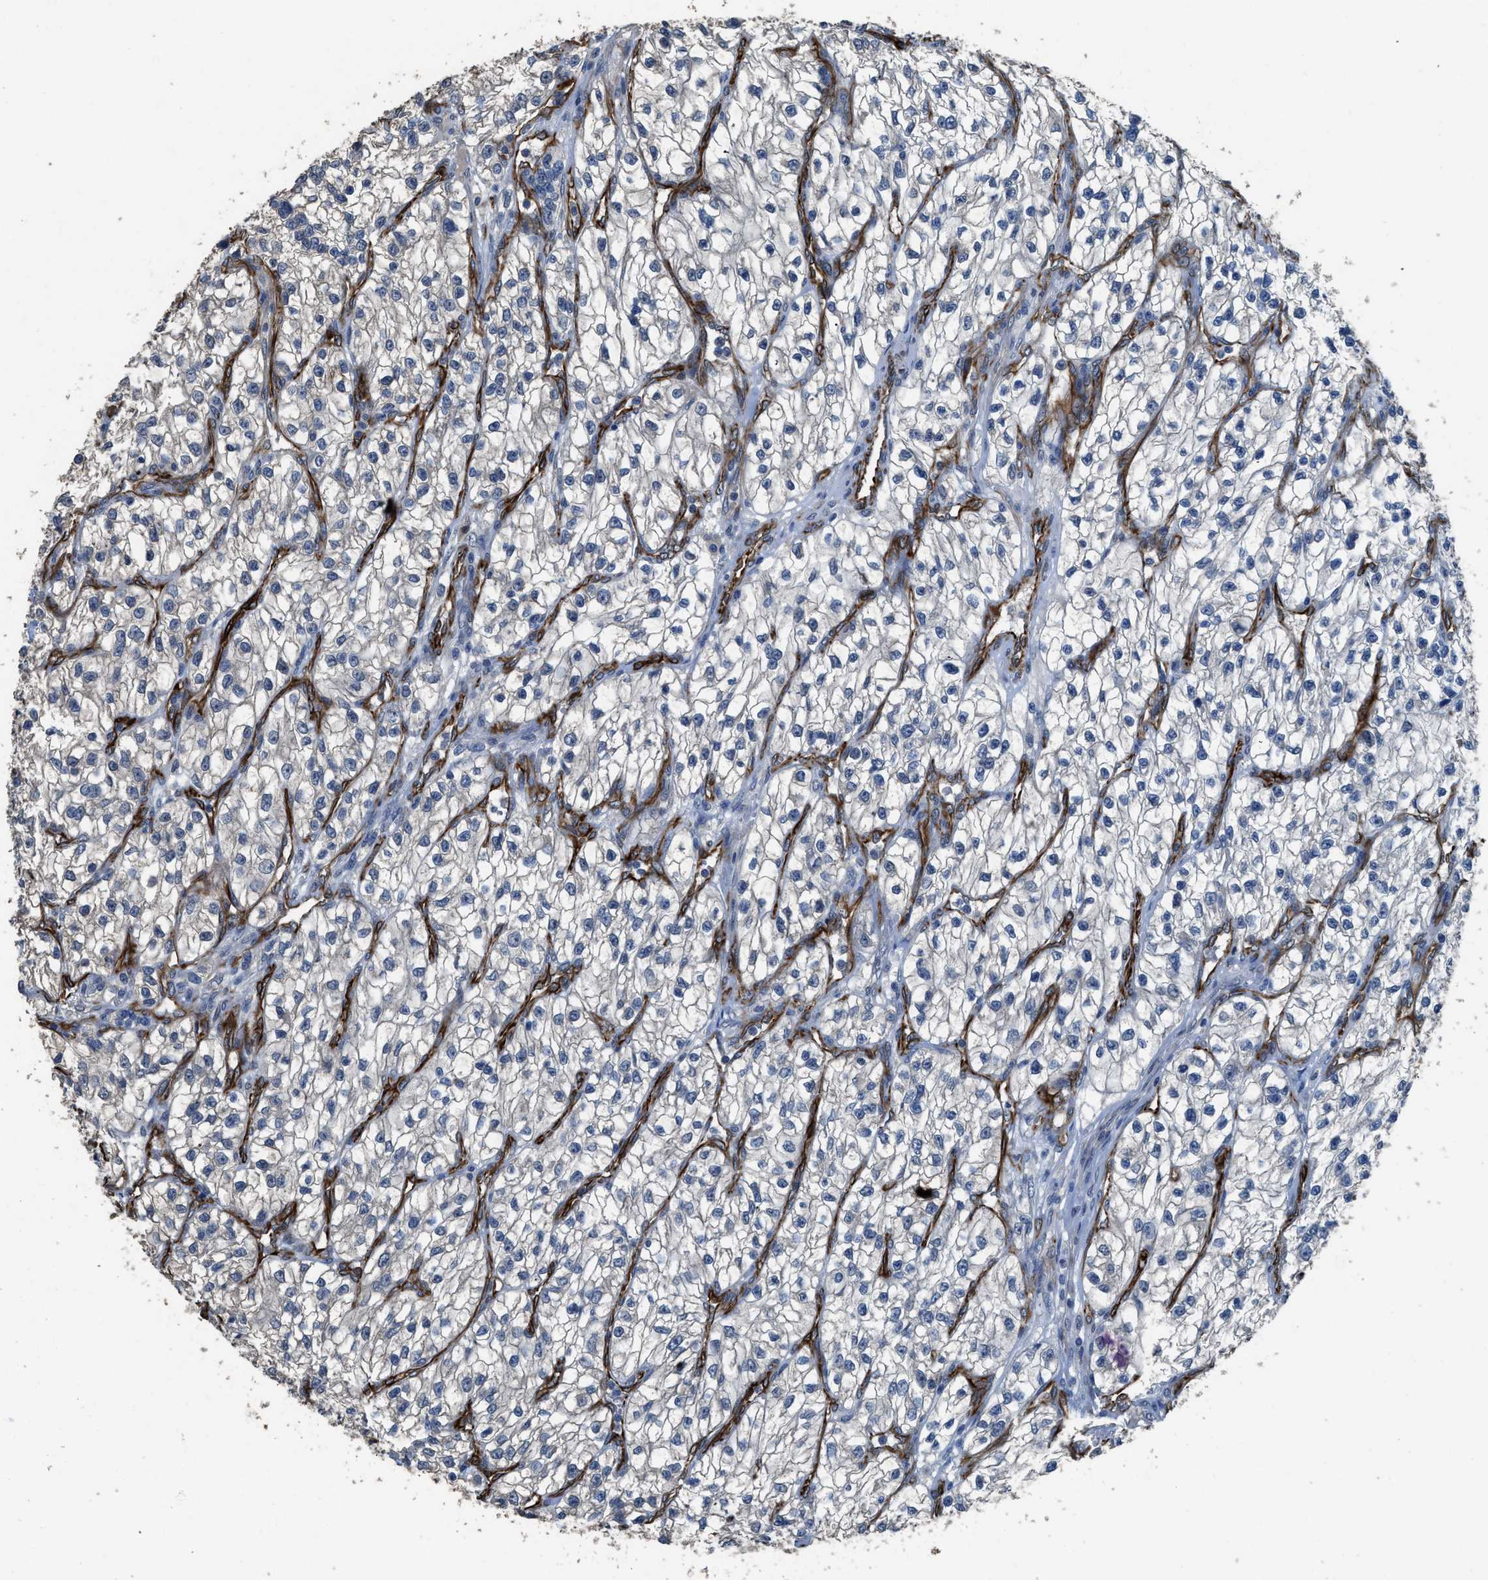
{"staining": {"intensity": "negative", "quantity": "none", "location": "none"}, "tissue": "renal cancer", "cell_type": "Tumor cells", "image_type": "cancer", "snomed": [{"axis": "morphology", "description": "Adenocarcinoma, NOS"}, {"axis": "topography", "description": "Kidney"}], "caption": "There is no significant expression in tumor cells of renal adenocarcinoma.", "gene": "SYNM", "patient": {"sex": "female", "age": 57}}